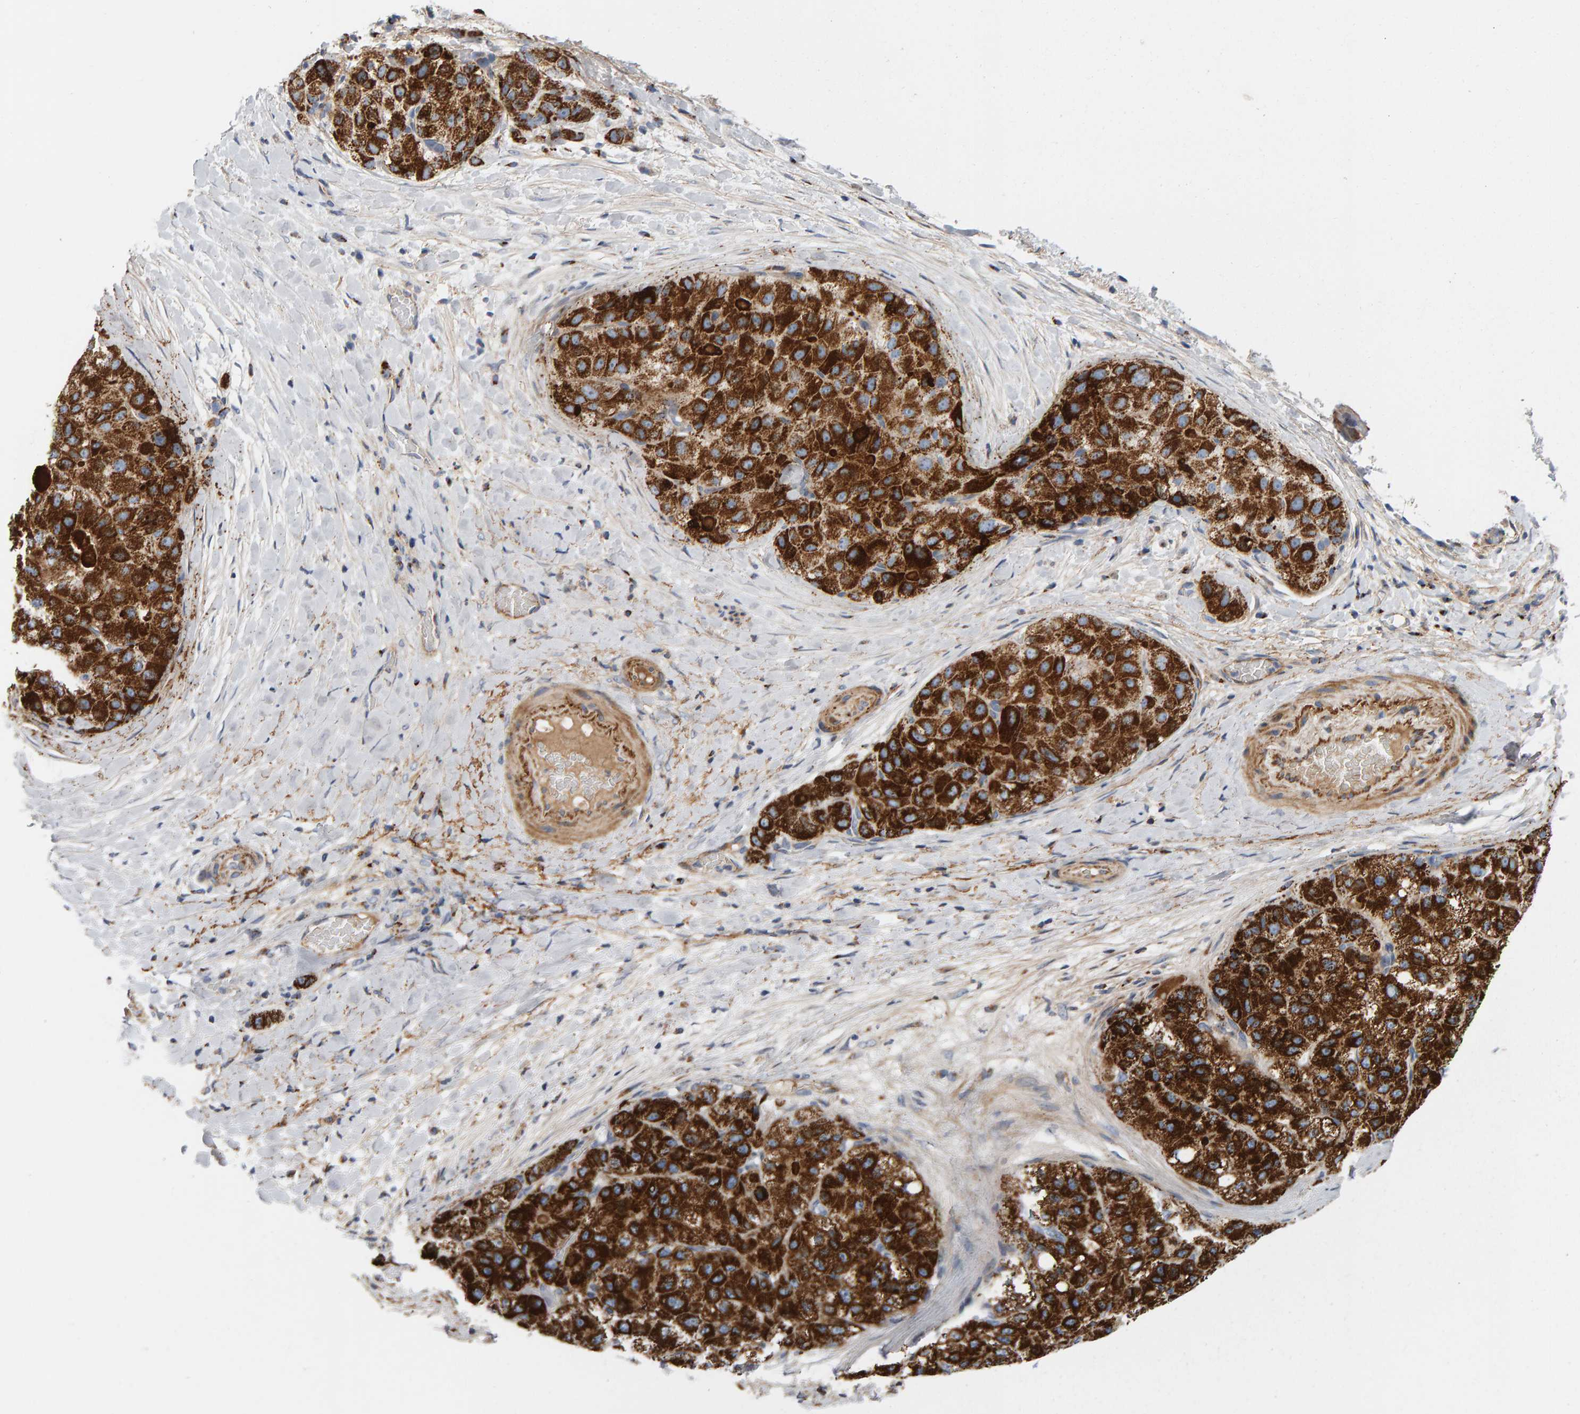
{"staining": {"intensity": "strong", "quantity": ">75%", "location": "cytoplasmic/membranous"}, "tissue": "liver cancer", "cell_type": "Tumor cells", "image_type": "cancer", "snomed": [{"axis": "morphology", "description": "Carcinoma, Hepatocellular, NOS"}, {"axis": "topography", "description": "Liver"}], "caption": "Immunohistochemical staining of hepatocellular carcinoma (liver) reveals strong cytoplasmic/membranous protein expression in approximately >75% of tumor cells.", "gene": "GGTA1", "patient": {"sex": "male", "age": 80}}